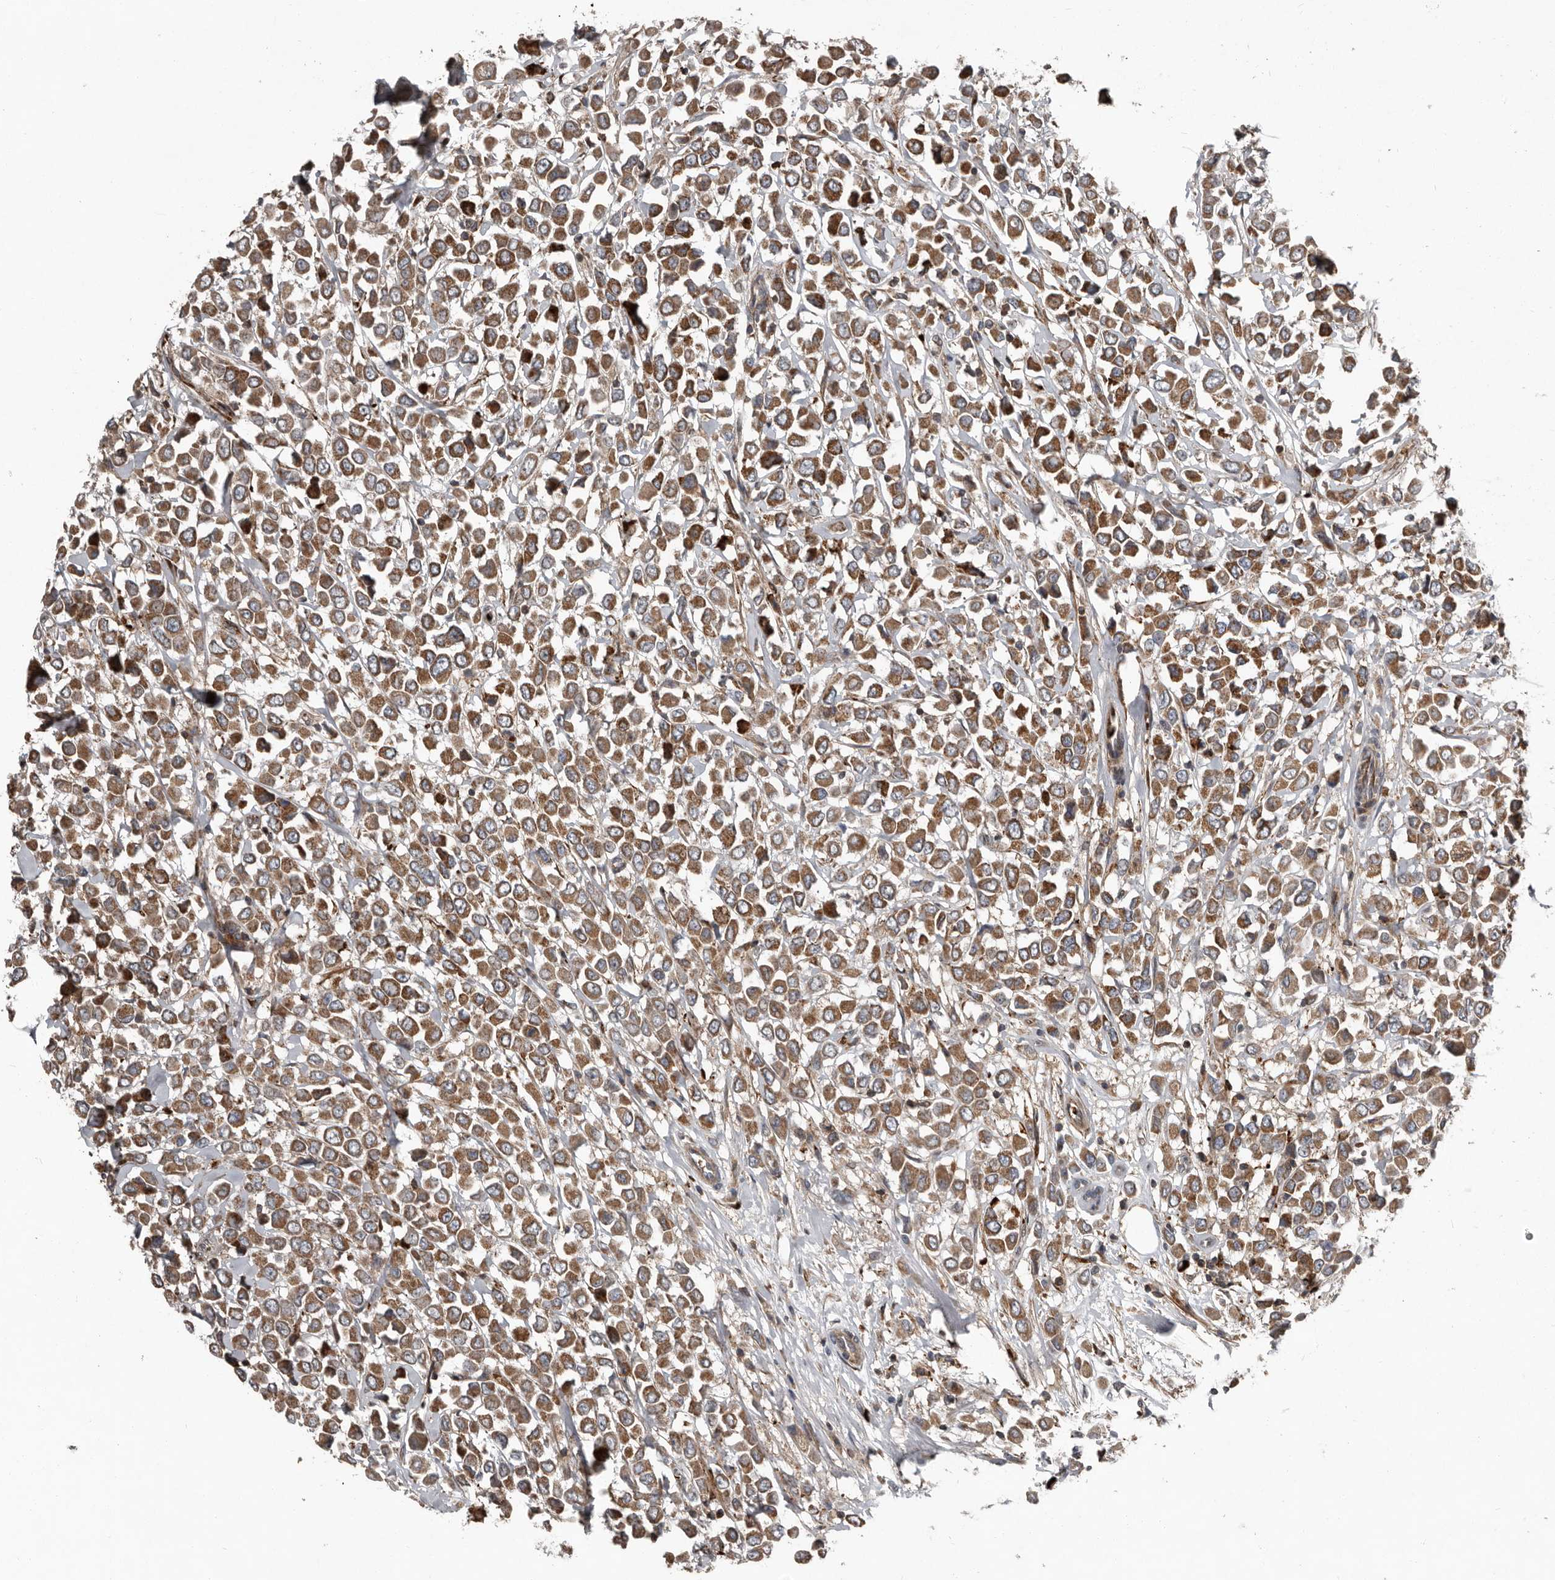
{"staining": {"intensity": "moderate", "quantity": ">75%", "location": "cytoplasmic/membranous"}, "tissue": "breast cancer", "cell_type": "Tumor cells", "image_type": "cancer", "snomed": [{"axis": "morphology", "description": "Duct carcinoma"}, {"axis": "topography", "description": "Breast"}], "caption": "A high-resolution micrograph shows immunohistochemistry (IHC) staining of invasive ductal carcinoma (breast), which displays moderate cytoplasmic/membranous staining in approximately >75% of tumor cells.", "gene": "FBXO31", "patient": {"sex": "female", "age": 61}}